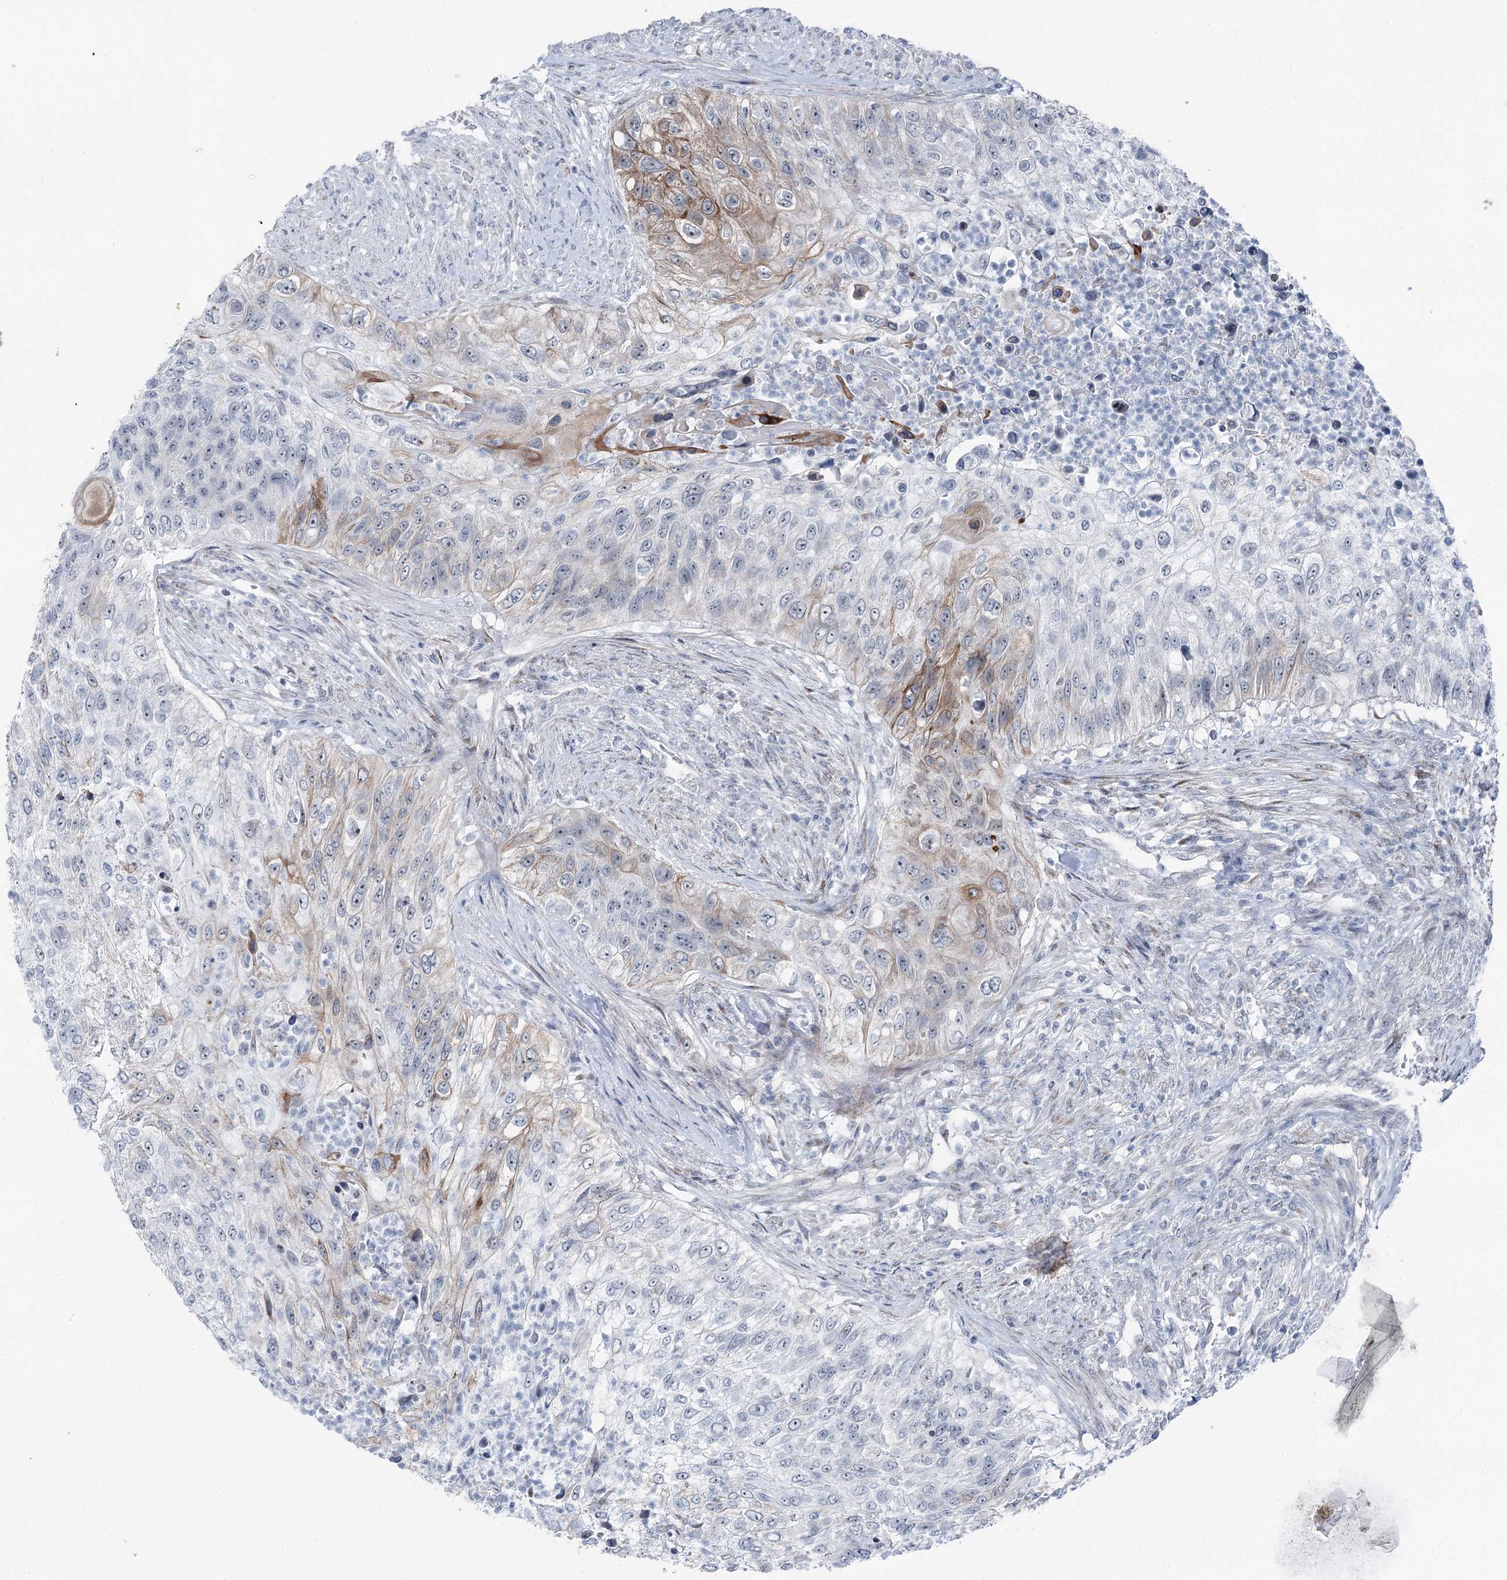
{"staining": {"intensity": "weak", "quantity": "<25%", "location": "cytoplasmic/membranous"}, "tissue": "urothelial cancer", "cell_type": "Tumor cells", "image_type": "cancer", "snomed": [{"axis": "morphology", "description": "Urothelial carcinoma, High grade"}, {"axis": "topography", "description": "Urinary bladder"}], "caption": "This is an immunohistochemistry histopathology image of human high-grade urothelial carcinoma. There is no positivity in tumor cells.", "gene": "STEEP1", "patient": {"sex": "female", "age": 60}}